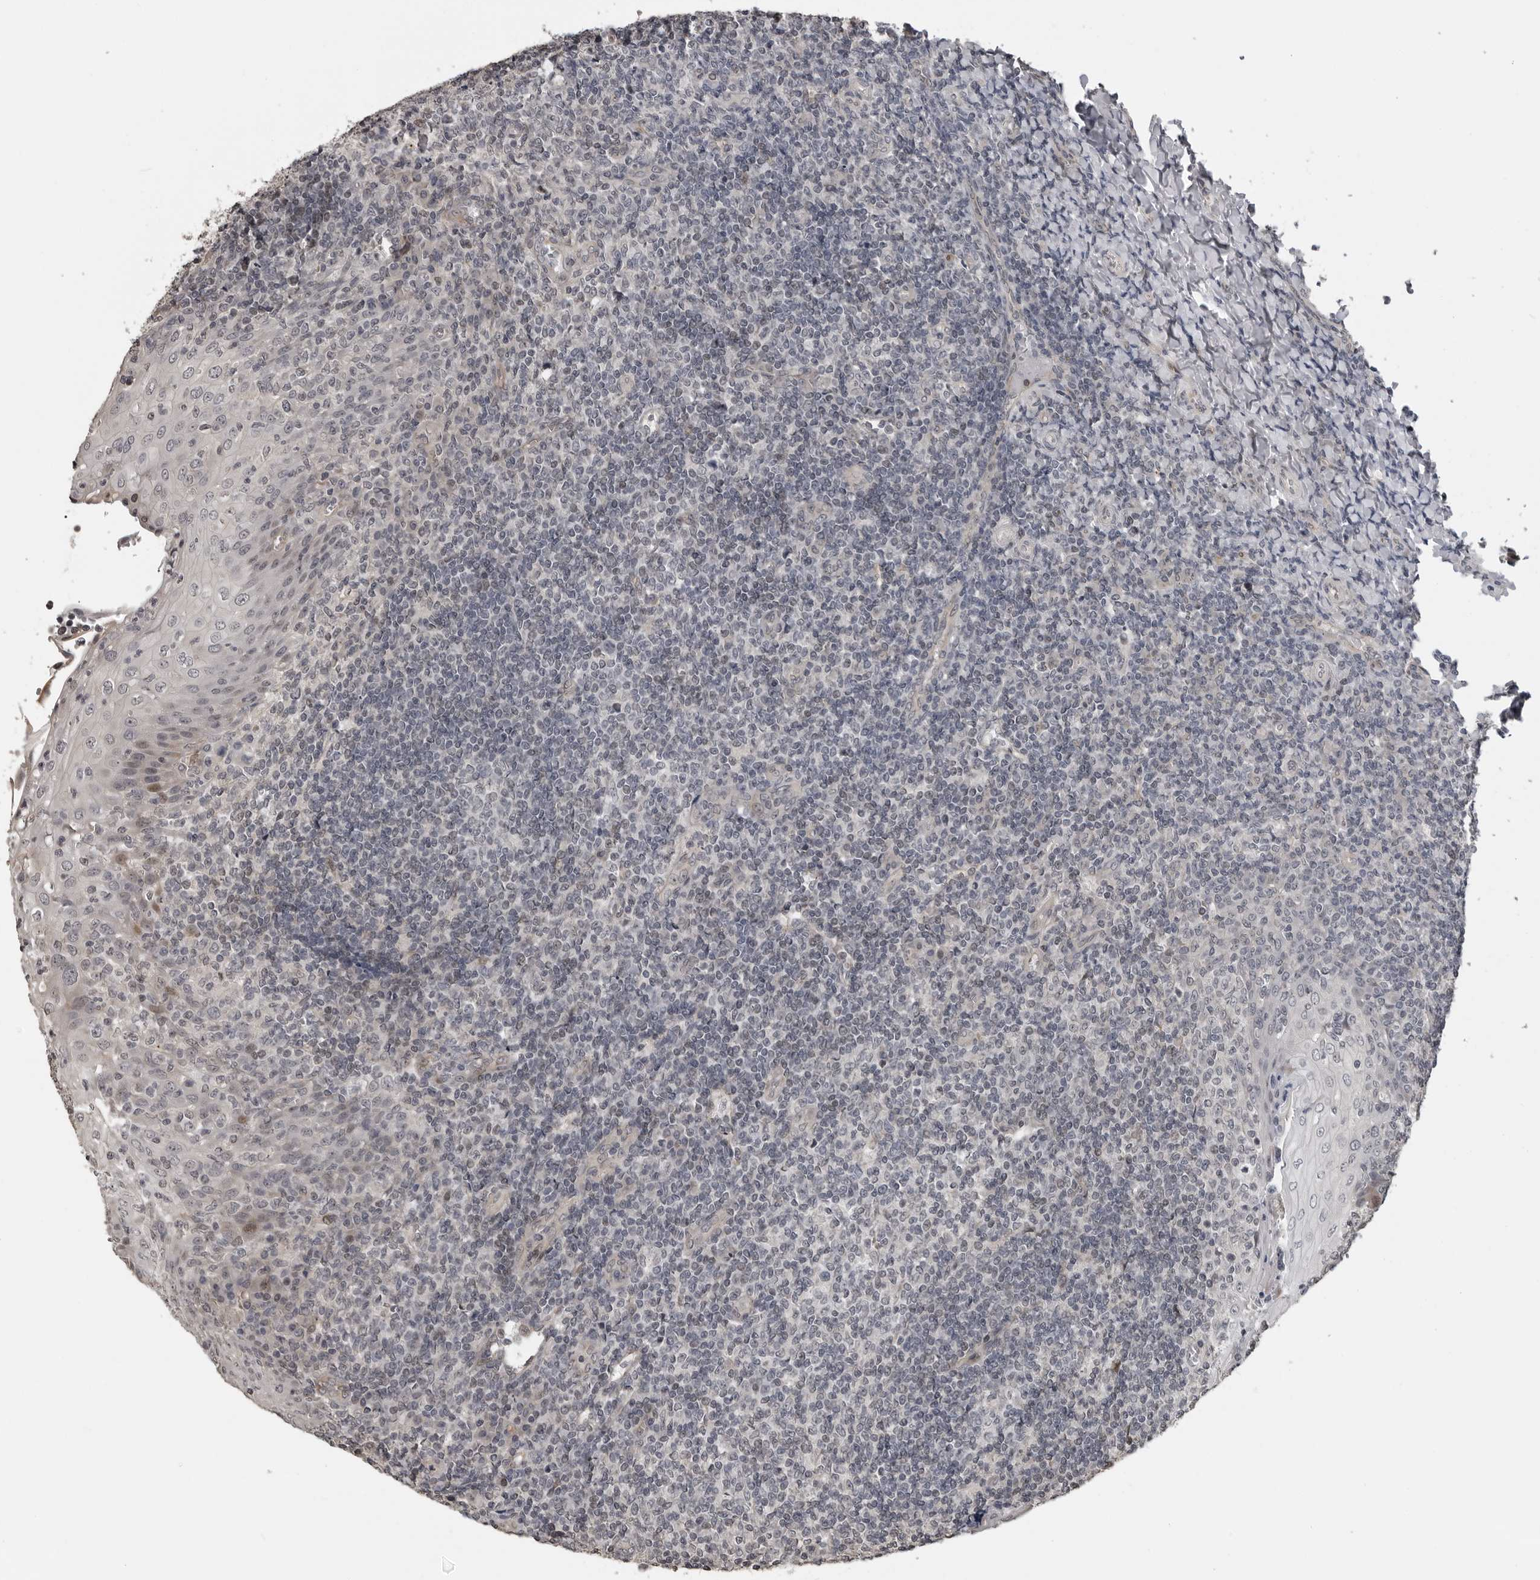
{"staining": {"intensity": "negative", "quantity": "none", "location": "none"}, "tissue": "tonsil", "cell_type": "Germinal center cells", "image_type": "normal", "snomed": [{"axis": "morphology", "description": "Normal tissue, NOS"}, {"axis": "topography", "description": "Tonsil"}], "caption": "The image reveals no staining of germinal center cells in normal tonsil. Brightfield microscopy of IHC stained with DAB (3,3'-diaminobenzidine) (brown) and hematoxylin (blue), captured at high magnification.", "gene": "PRRX2", "patient": {"sex": "female", "age": 19}}